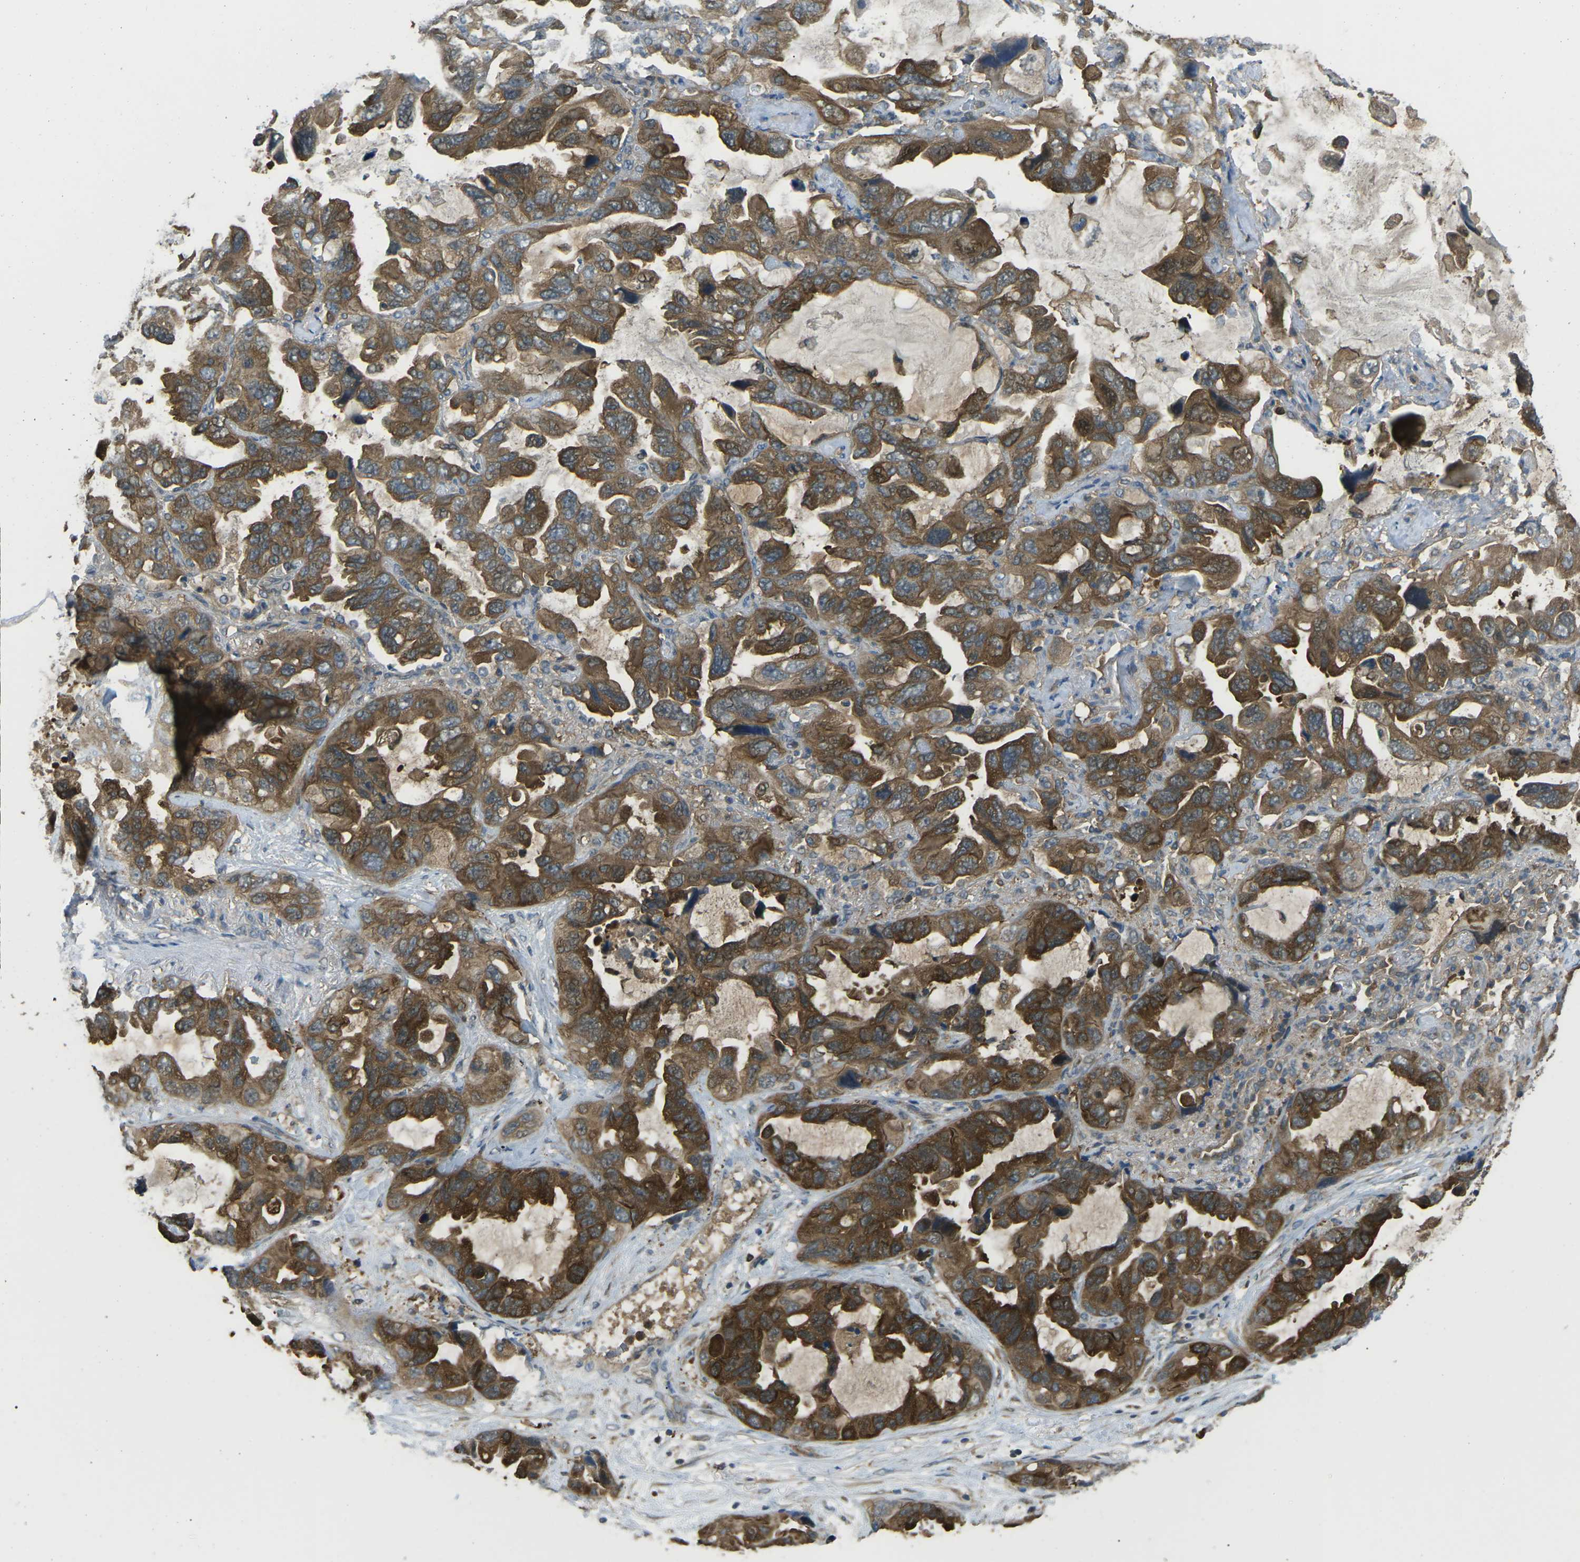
{"staining": {"intensity": "moderate", "quantity": ">75%", "location": "cytoplasmic/membranous"}, "tissue": "lung cancer", "cell_type": "Tumor cells", "image_type": "cancer", "snomed": [{"axis": "morphology", "description": "Squamous cell carcinoma, NOS"}, {"axis": "topography", "description": "Lung"}], "caption": "Lung squamous cell carcinoma was stained to show a protein in brown. There is medium levels of moderate cytoplasmic/membranous staining in approximately >75% of tumor cells.", "gene": "PIEZO2", "patient": {"sex": "female", "age": 73}}